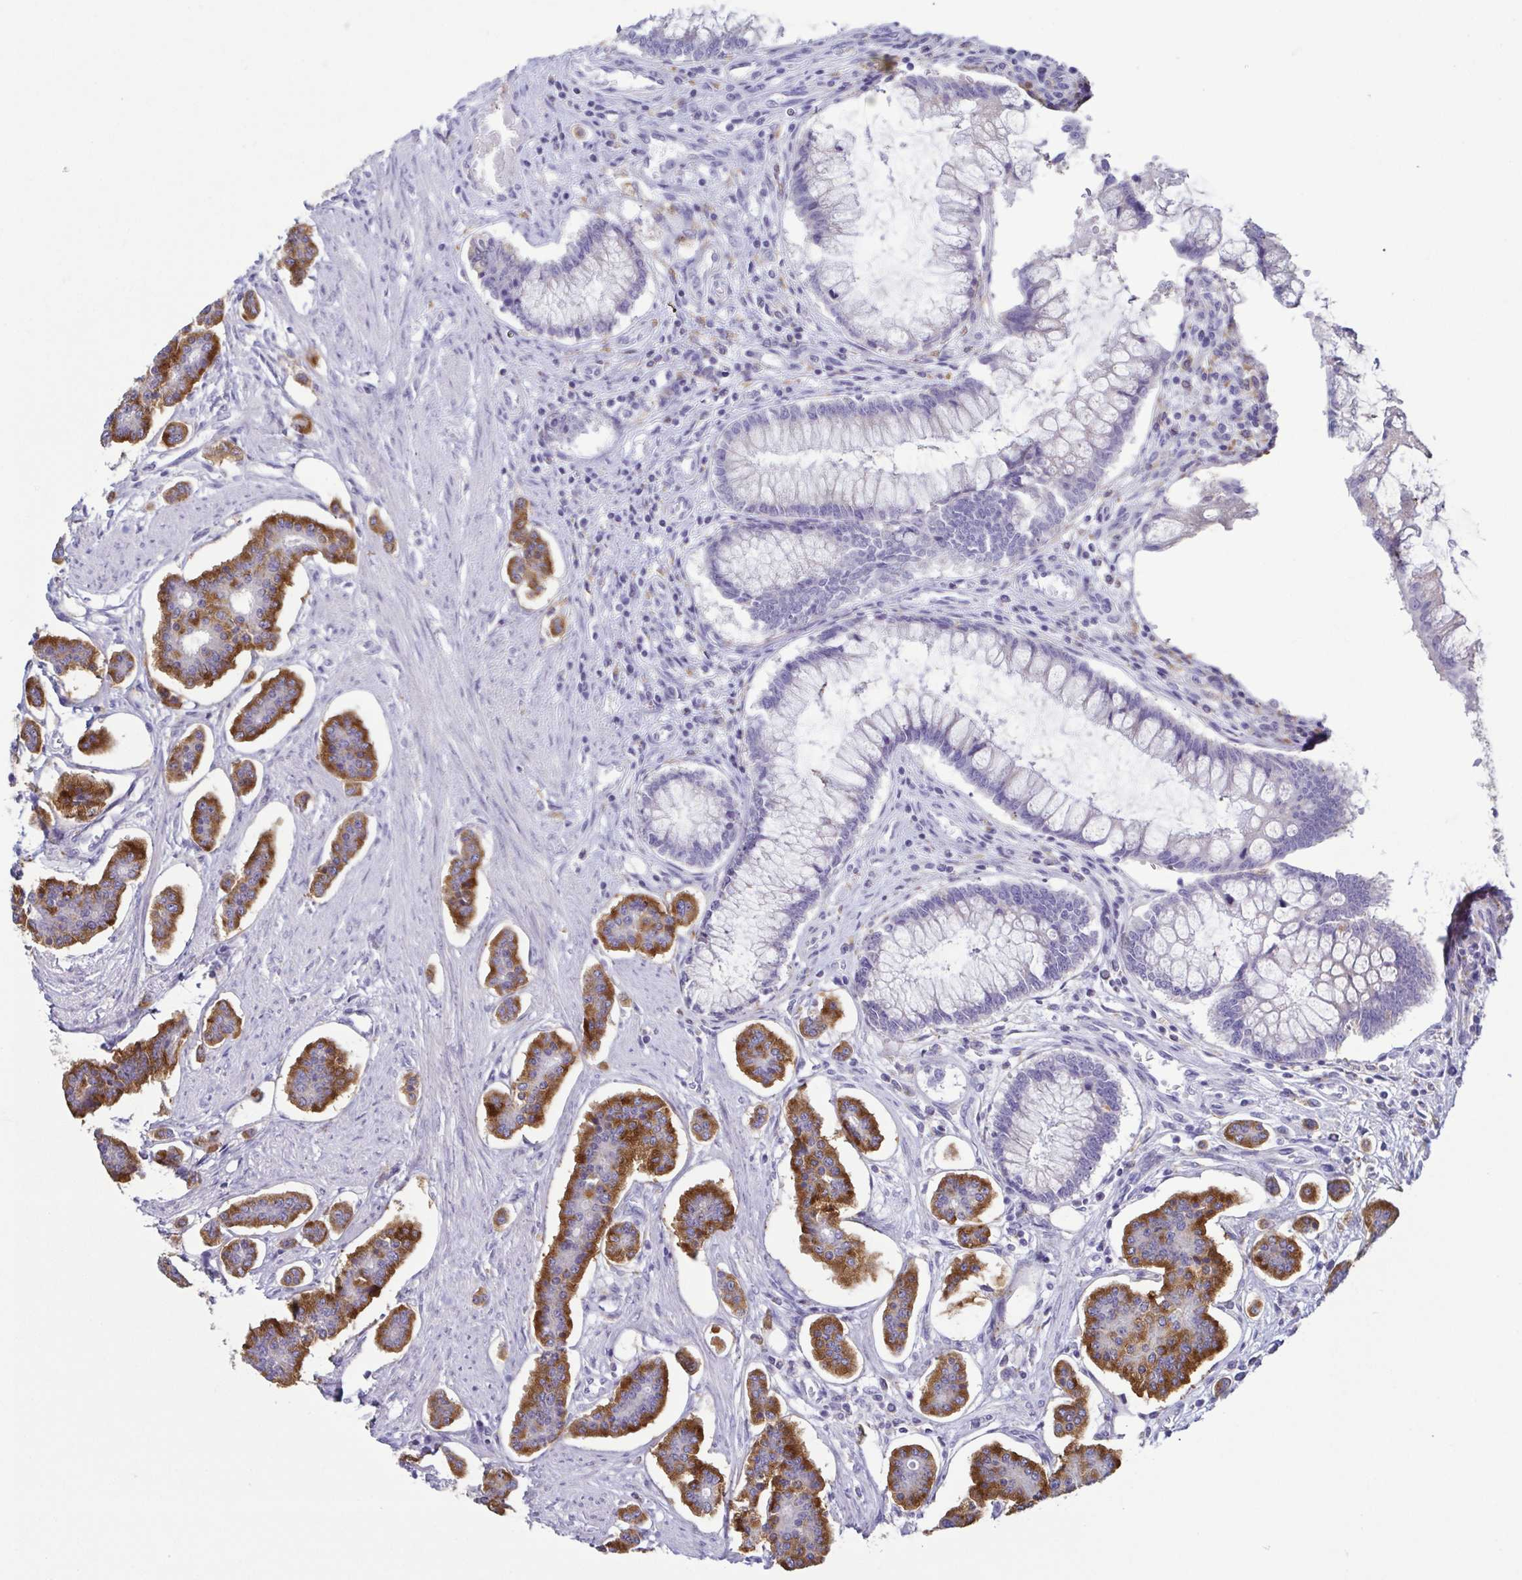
{"staining": {"intensity": "strong", "quantity": ">75%", "location": "cytoplasmic/membranous"}, "tissue": "carcinoid", "cell_type": "Tumor cells", "image_type": "cancer", "snomed": [{"axis": "morphology", "description": "Carcinoid, malignant, NOS"}, {"axis": "topography", "description": "Small intestine"}], "caption": "Brown immunohistochemical staining in human carcinoid shows strong cytoplasmic/membranous positivity in about >75% of tumor cells. Using DAB (brown) and hematoxylin (blue) stains, captured at high magnification using brightfield microscopy.", "gene": "ATP6V1G2", "patient": {"sex": "female", "age": 65}}